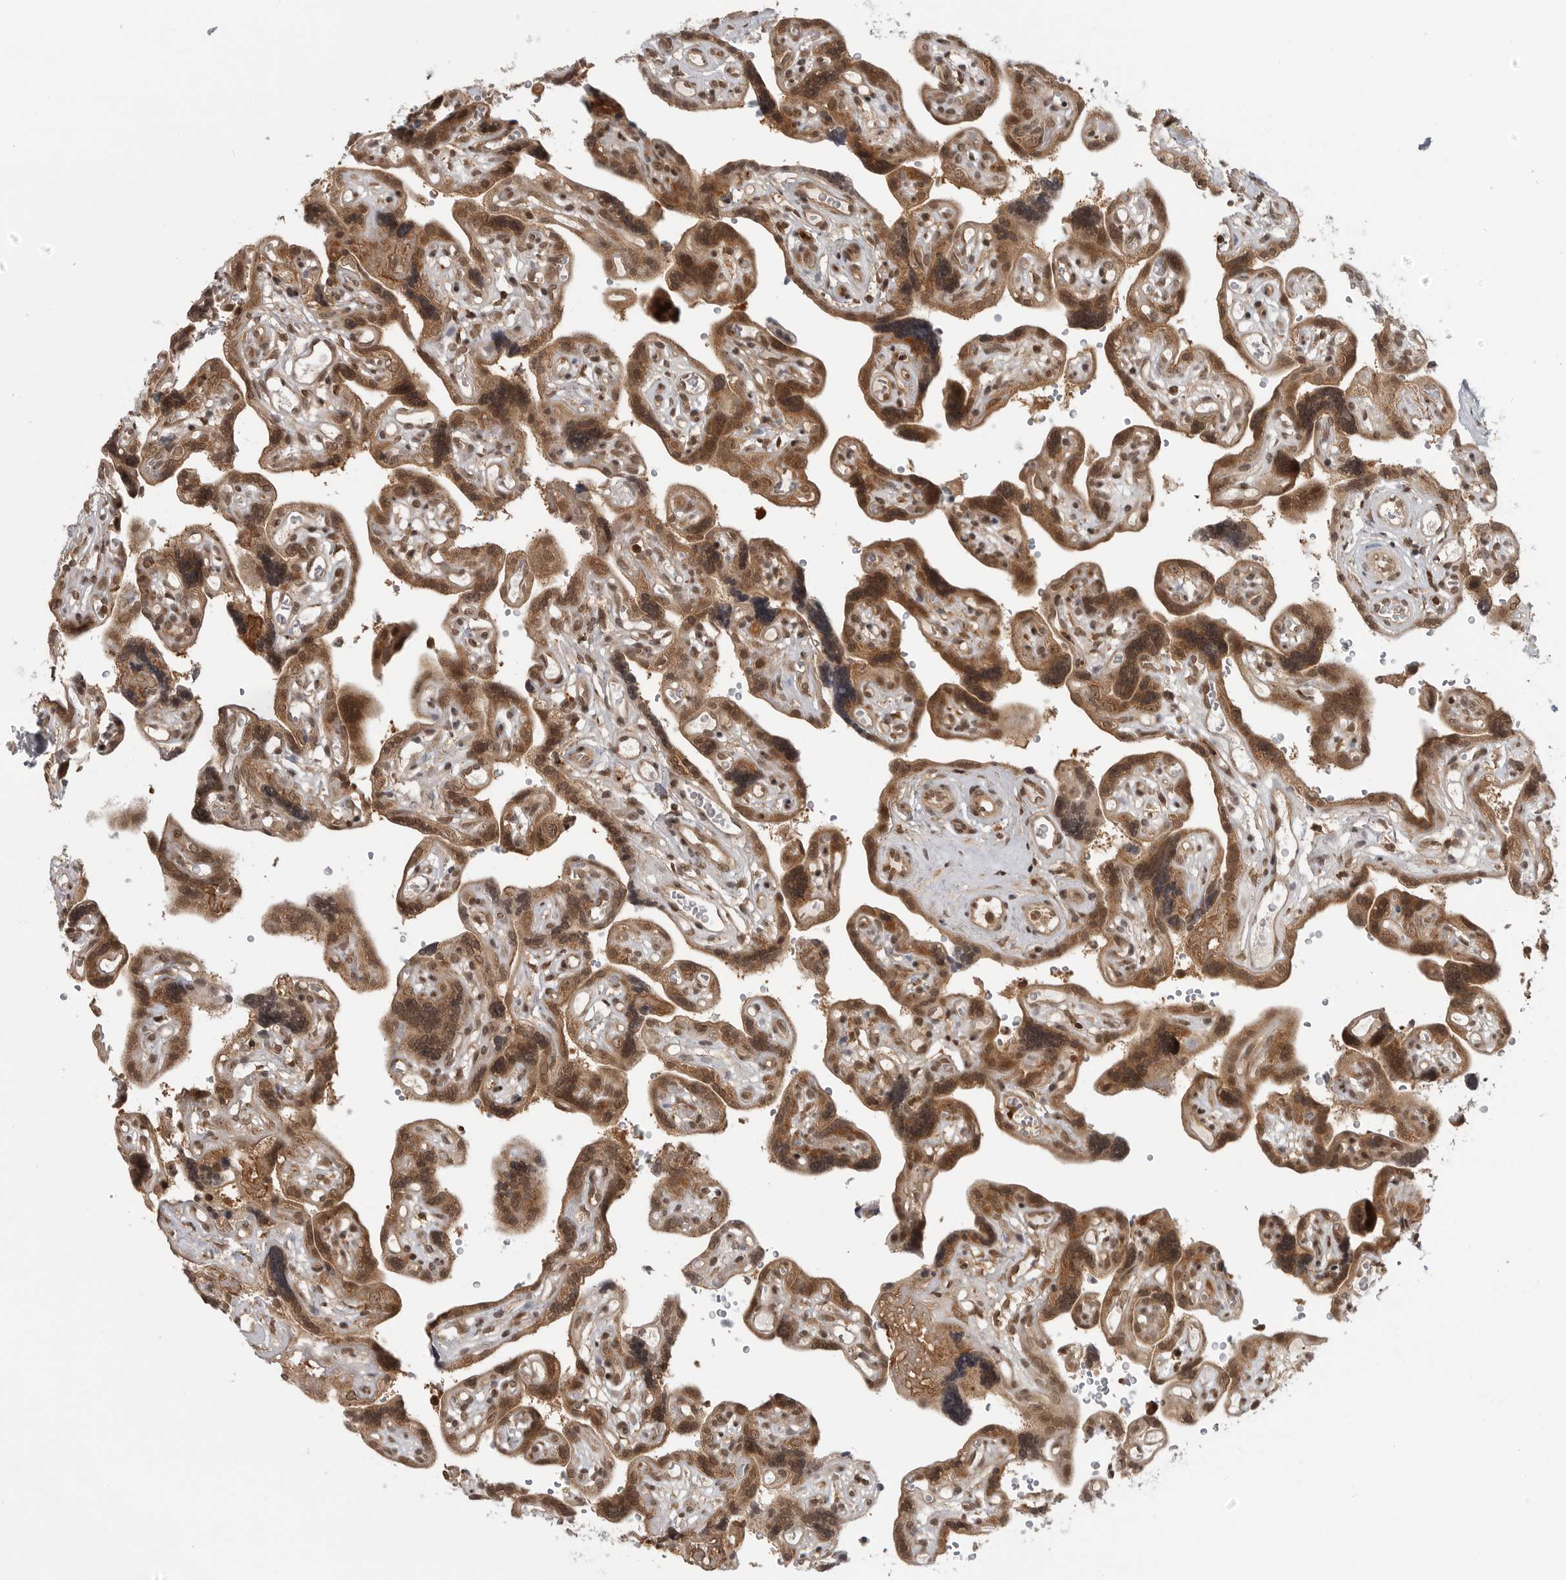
{"staining": {"intensity": "moderate", "quantity": ">75%", "location": "cytoplasmic/membranous,nuclear"}, "tissue": "placenta", "cell_type": "Decidual cells", "image_type": "normal", "snomed": [{"axis": "morphology", "description": "Normal tissue, NOS"}, {"axis": "topography", "description": "Placenta"}], "caption": "Immunohistochemical staining of unremarkable placenta demonstrates medium levels of moderate cytoplasmic/membranous,nuclear expression in about >75% of decidual cells.", "gene": "SZRD1", "patient": {"sex": "female", "age": 30}}